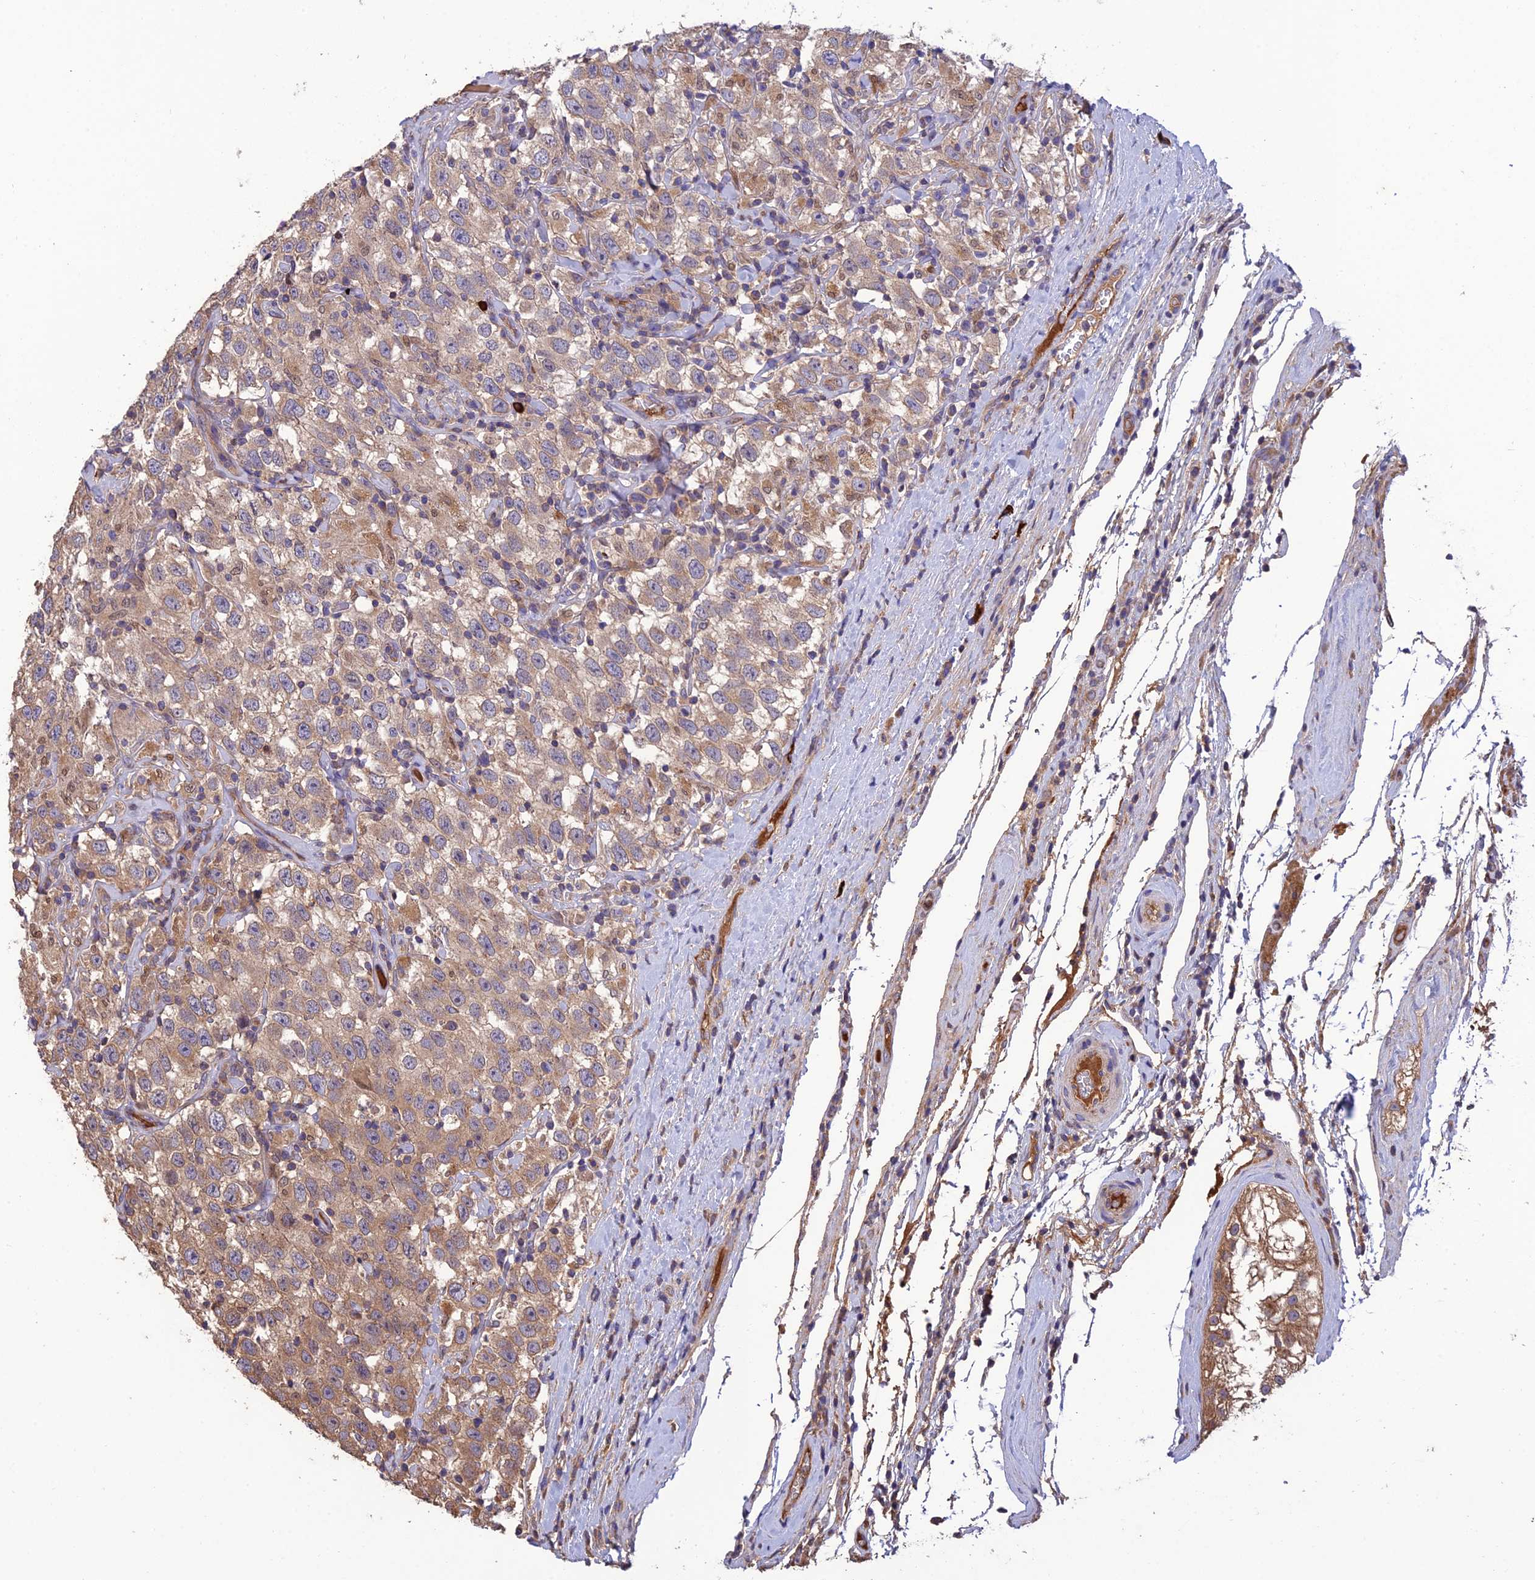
{"staining": {"intensity": "weak", "quantity": ">75%", "location": "cytoplasmic/membranous"}, "tissue": "testis cancer", "cell_type": "Tumor cells", "image_type": "cancer", "snomed": [{"axis": "morphology", "description": "Seminoma, NOS"}, {"axis": "topography", "description": "Testis"}], "caption": "Immunohistochemical staining of human testis cancer (seminoma) exhibits low levels of weak cytoplasmic/membranous protein expression in about >75% of tumor cells.", "gene": "MIOS", "patient": {"sex": "male", "age": 41}}